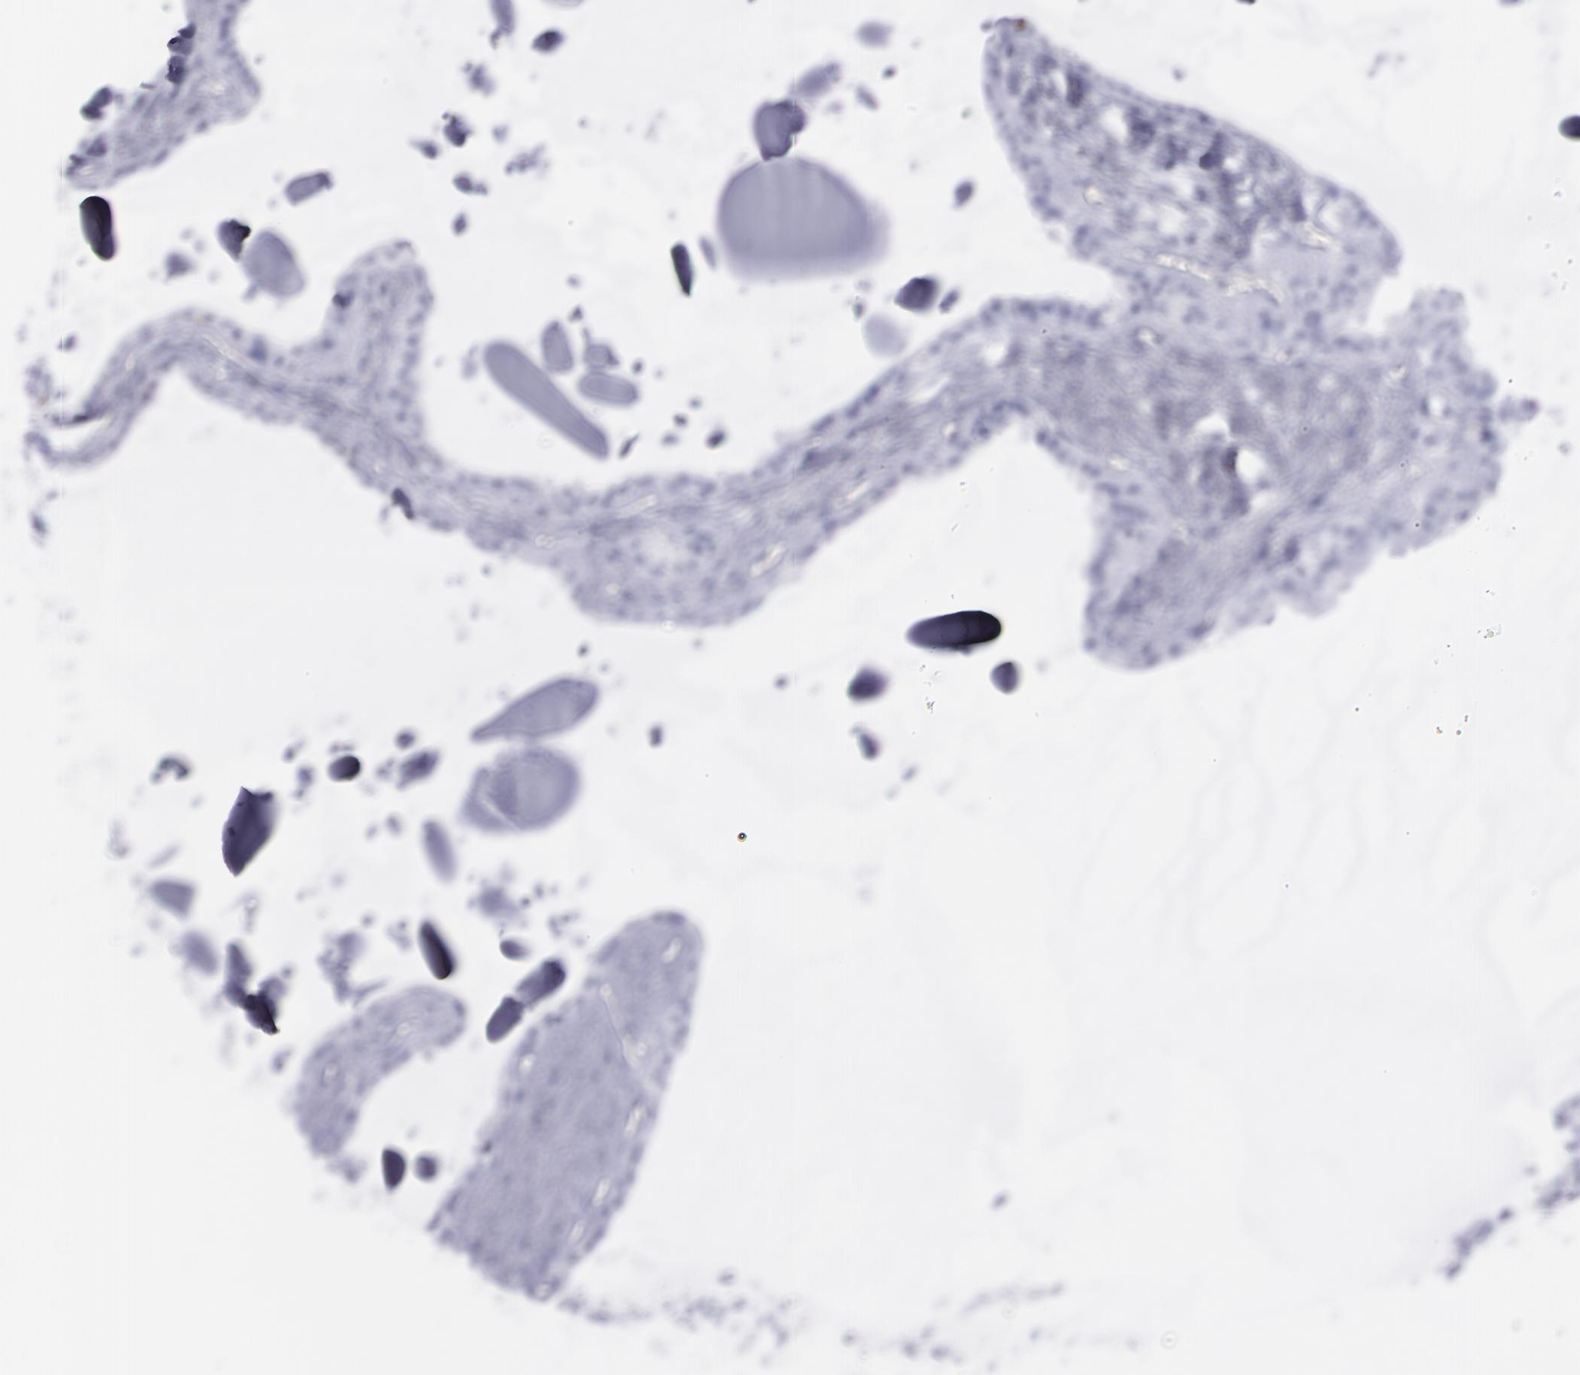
{"staining": {"intensity": "negative", "quantity": "none", "location": "none"}, "tissue": "seminal vesicle", "cell_type": "Glandular cells", "image_type": "normal", "snomed": [{"axis": "morphology", "description": "Normal tissue, NOS"}, {"axis": "morphology", "description": "Inflammation, NOS"}, {"axis": "topography", "description": "Urinary bladder"}, {"axis": "topography", "description": "Prostate"}, {"axis": "topography", "description": "Seminal veicle"}], "caption": "Immunohistochemistry (IHC) histopathology image of normal human seminal vesicle stained for a protein (brown), which exhibits no positivity in glandular cells.", "gene": "SELPLG", "patient": {"sex": "male", "age": 82}}